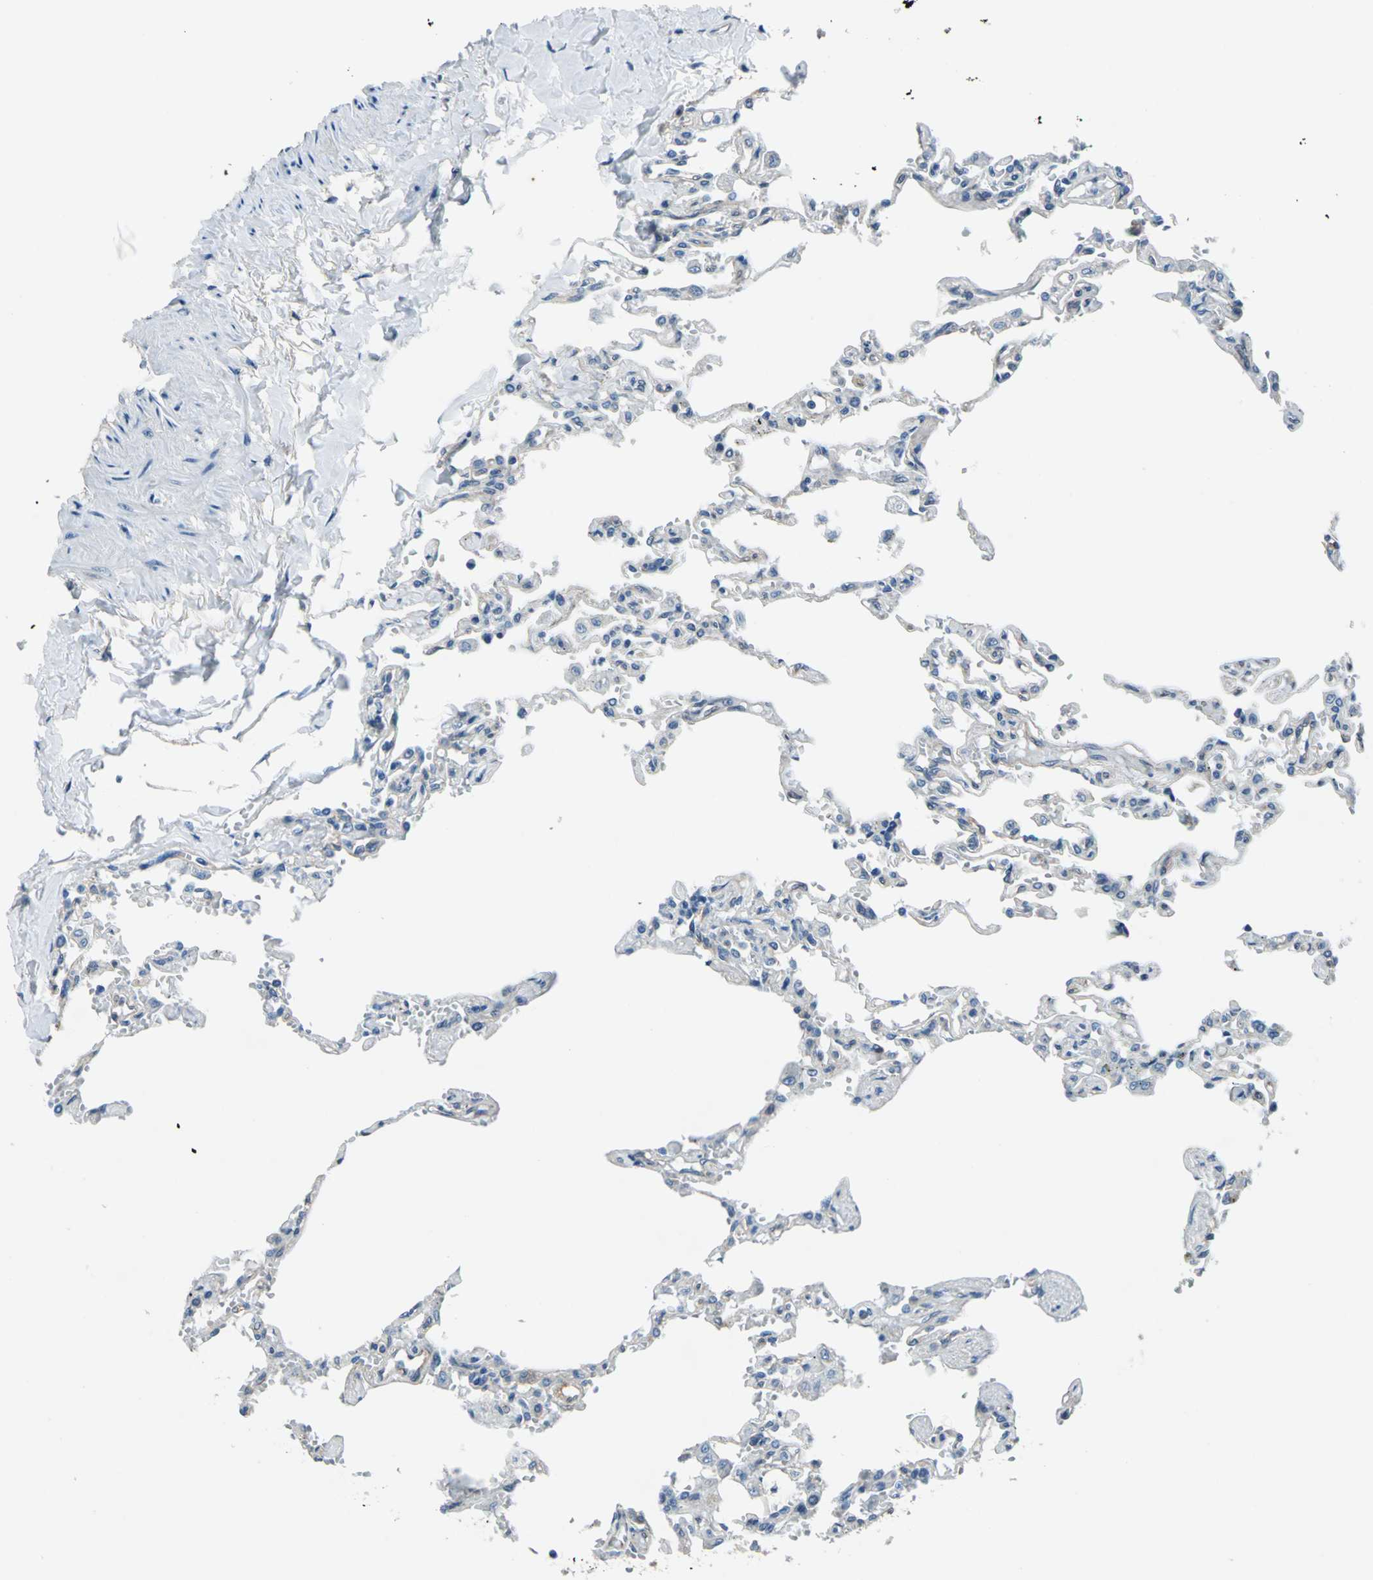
{"staining": {"intensity": "weak", "quantity": "25%-75%", "location": "cytoplasmic/membranous"}, "tissue": "lung", "cell_type": "Alveolar cells", "image_type": "normal", "snomed": [{"axis": "morphology", "description": "Normal tissue, NOS"}, {"axis": "topography", "description": "Lung"}], "caption": "A low amount of weak cytoplasmic/membranous staining is seen in approximately 25%-75% of alveolar cells in benign lung.", "gene": "CDC42EP1", "patient": {"sex": "male", "age": 21}}